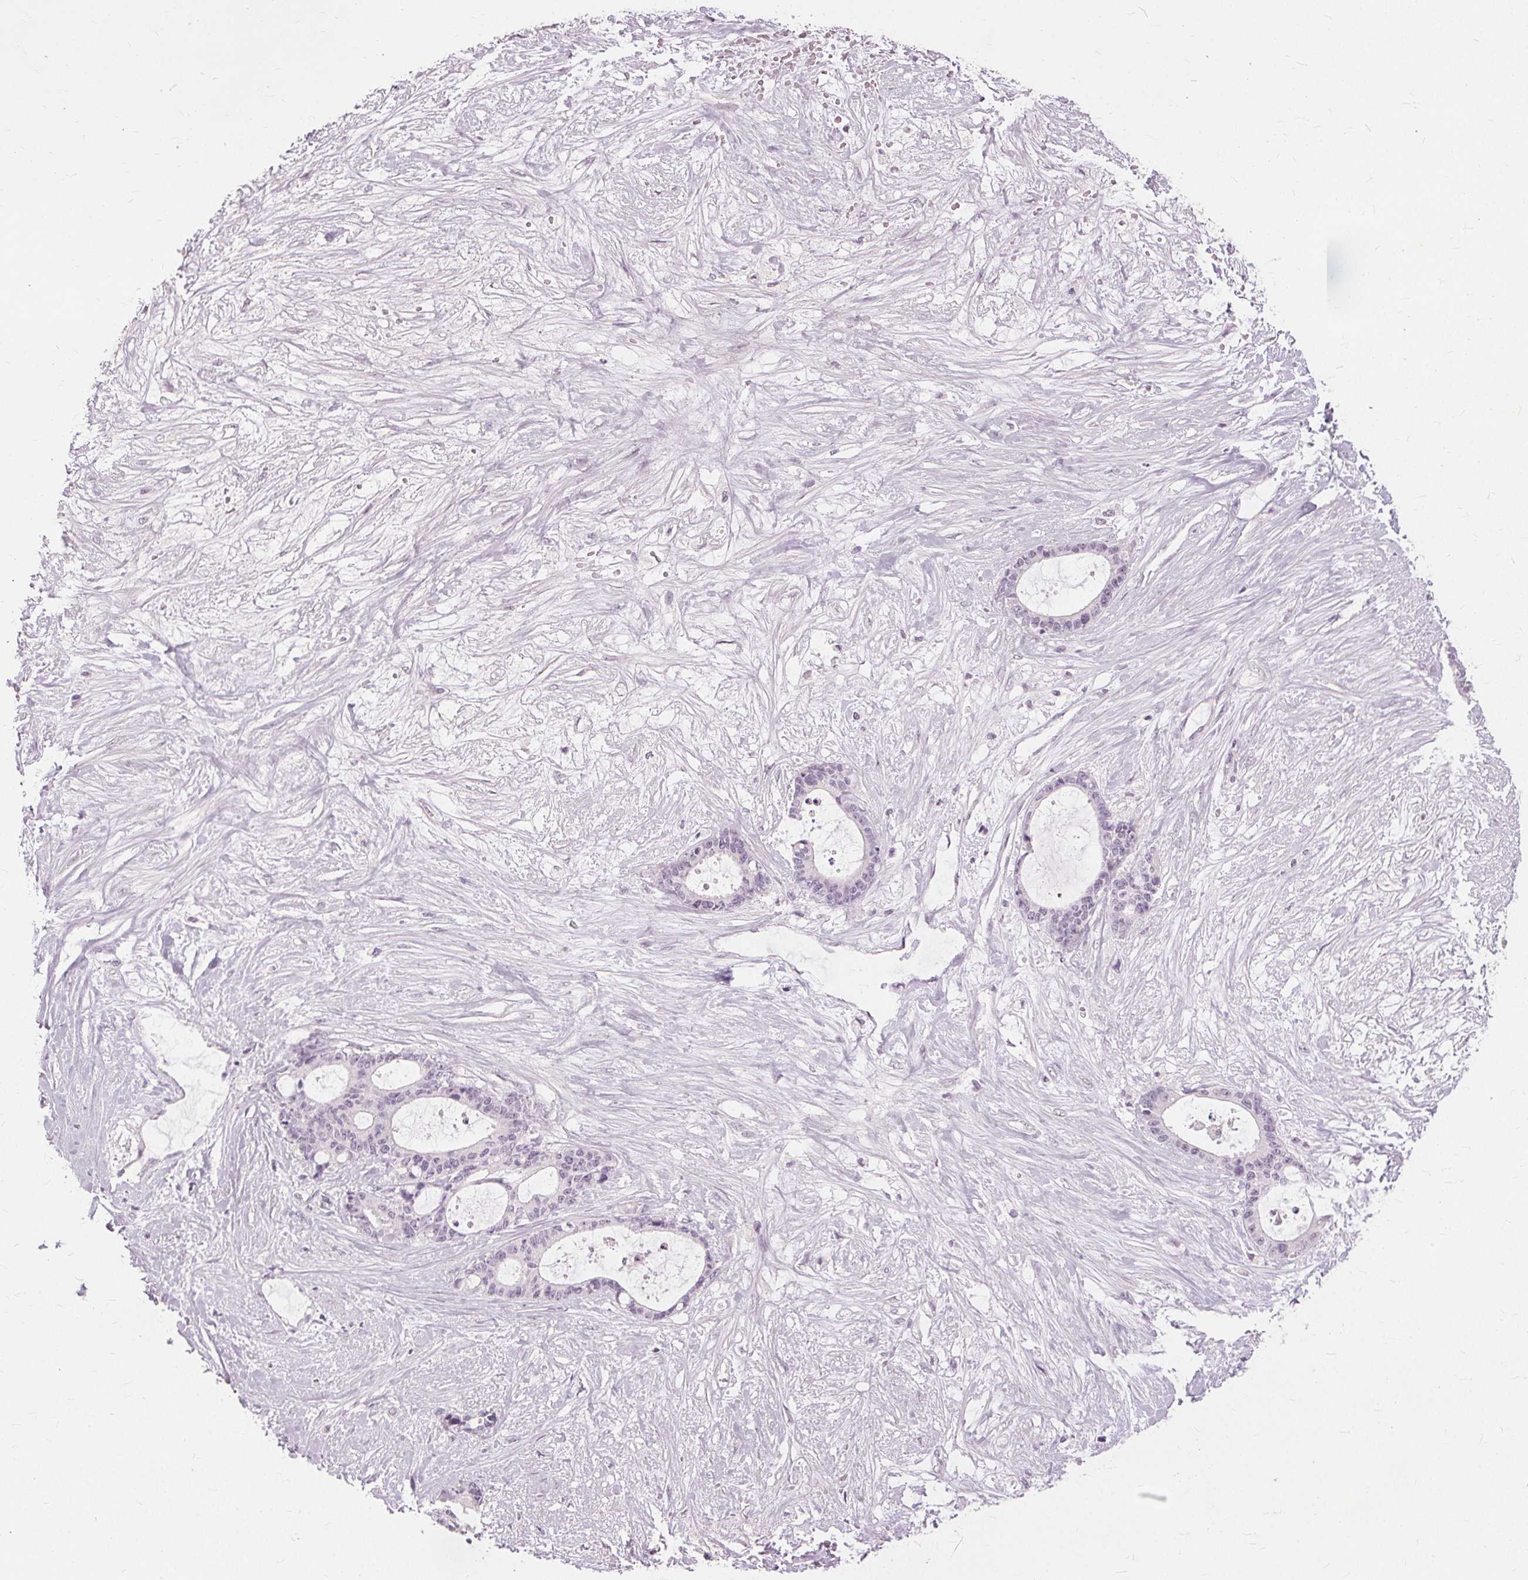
{"staining": {"intensity": "negative", "quantity": "none", "location": "none"}, "tissue": "liver cancer", "cell_type": "Tumor cells", "image_type": "cancer", "snomed": [{"axis": "morphology", "description": "Normal tissue, NOS"}, {"axis": "morphology", "description": "Cholangiocarcinoma"}, {"axis": "topography", "description": "Liver"}, {"axis": "topography", "description": "Peripheral nerve tissue"}], "caption": "Tumor cells are negative for protein expression in human liver cholangiocarcinoma.", "gene": "SFTPD", "patient": {"sex": "female", "age": 73}}